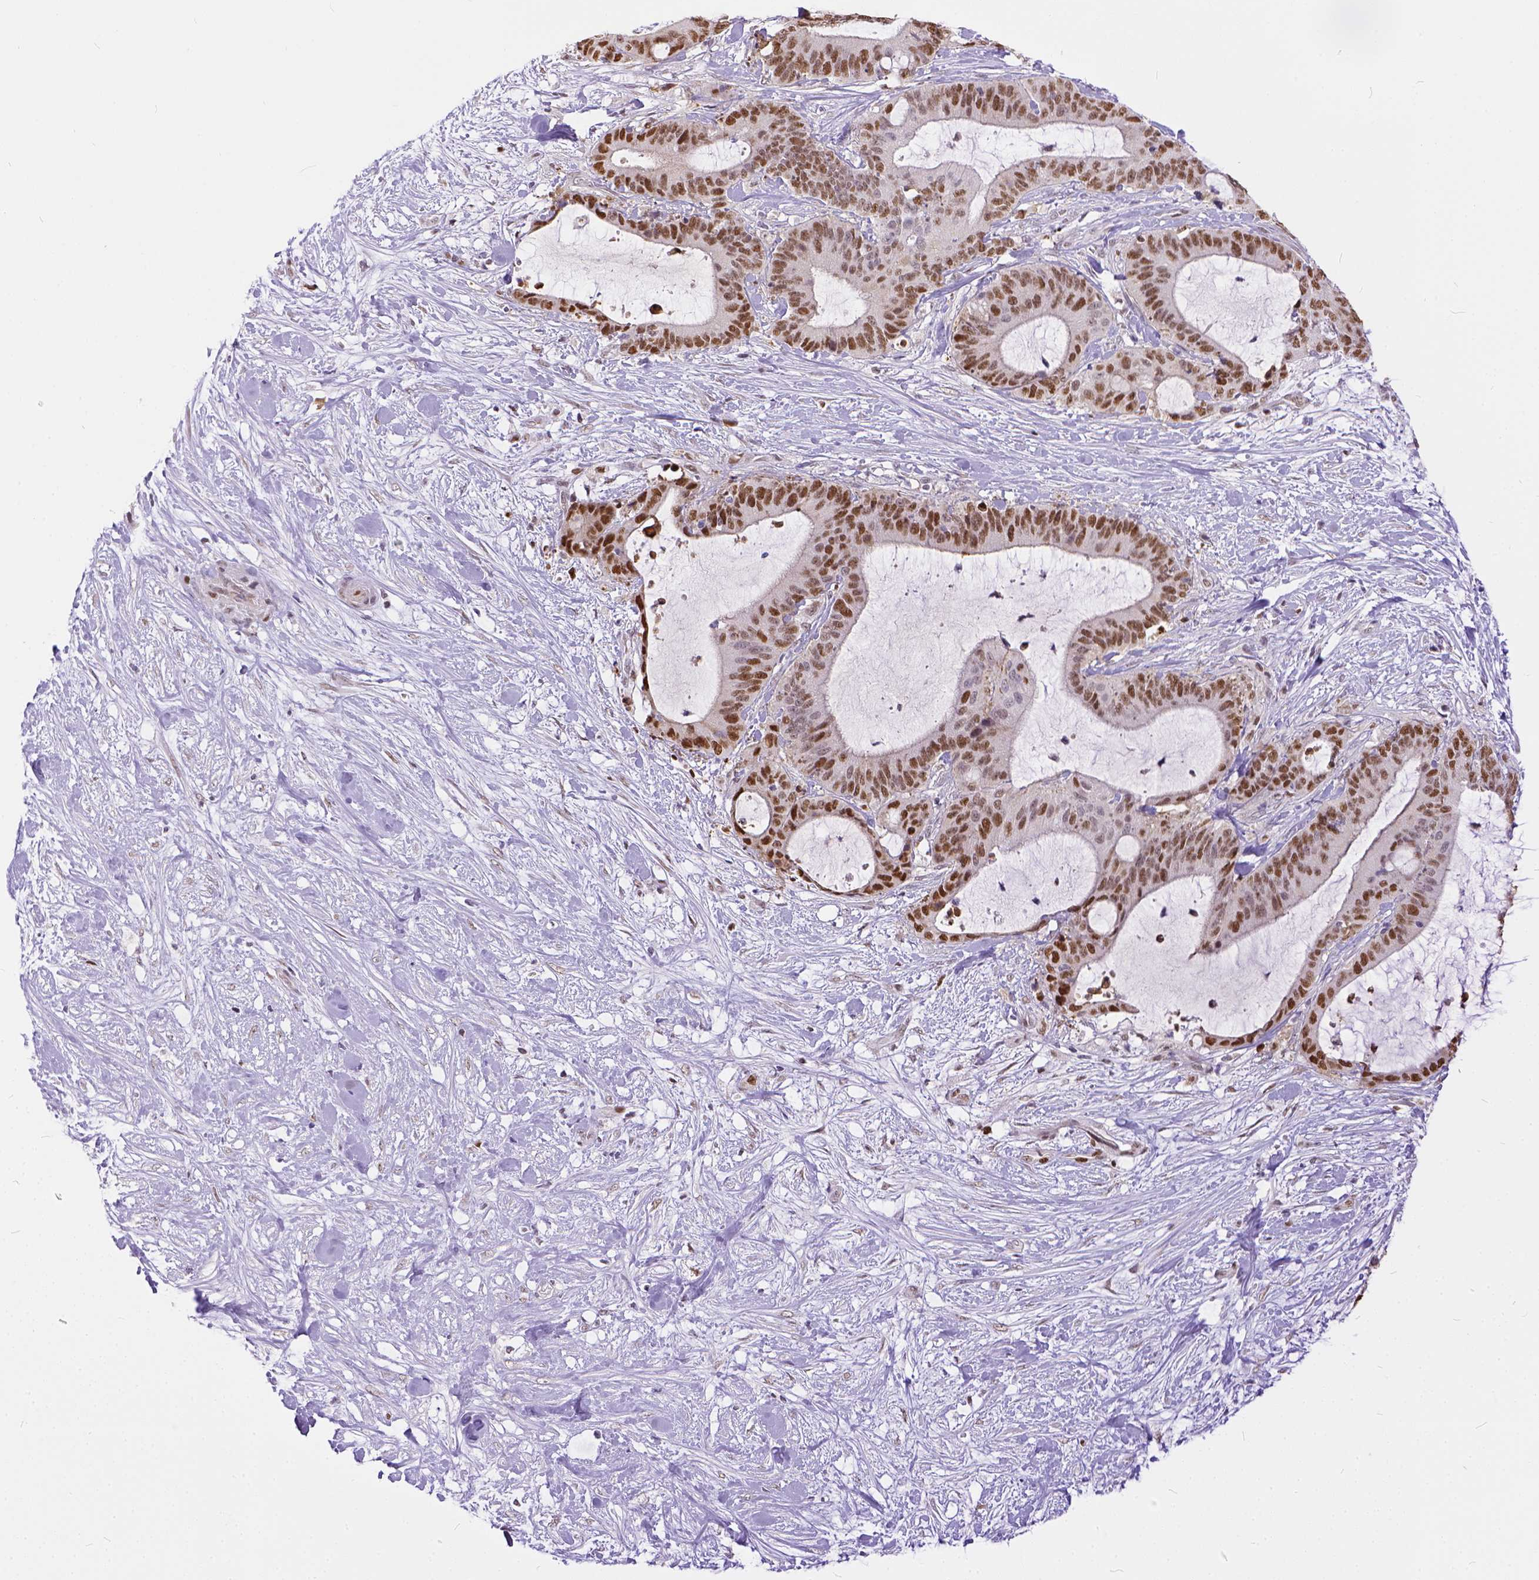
{"staining": {"intensity": "moderate", "quantity": ">75%", "location": "nuclear"}, "tissue": "liver cancer", "cell_type": "Tumor cells", "image_type": "cancer", "snomed": [{"axis": "morphology", "description": "Cholangiocarcinoma"}, {"axis": "topography", "description": "Liver"}], "caption": "A micrograph of human cholangiocarcinoma (liver) stained for a protein reveals moderate nuclear brown staining in tumor cells.", "gene": "ERCC1", "patient": {"sex": "female", "age": 73}}